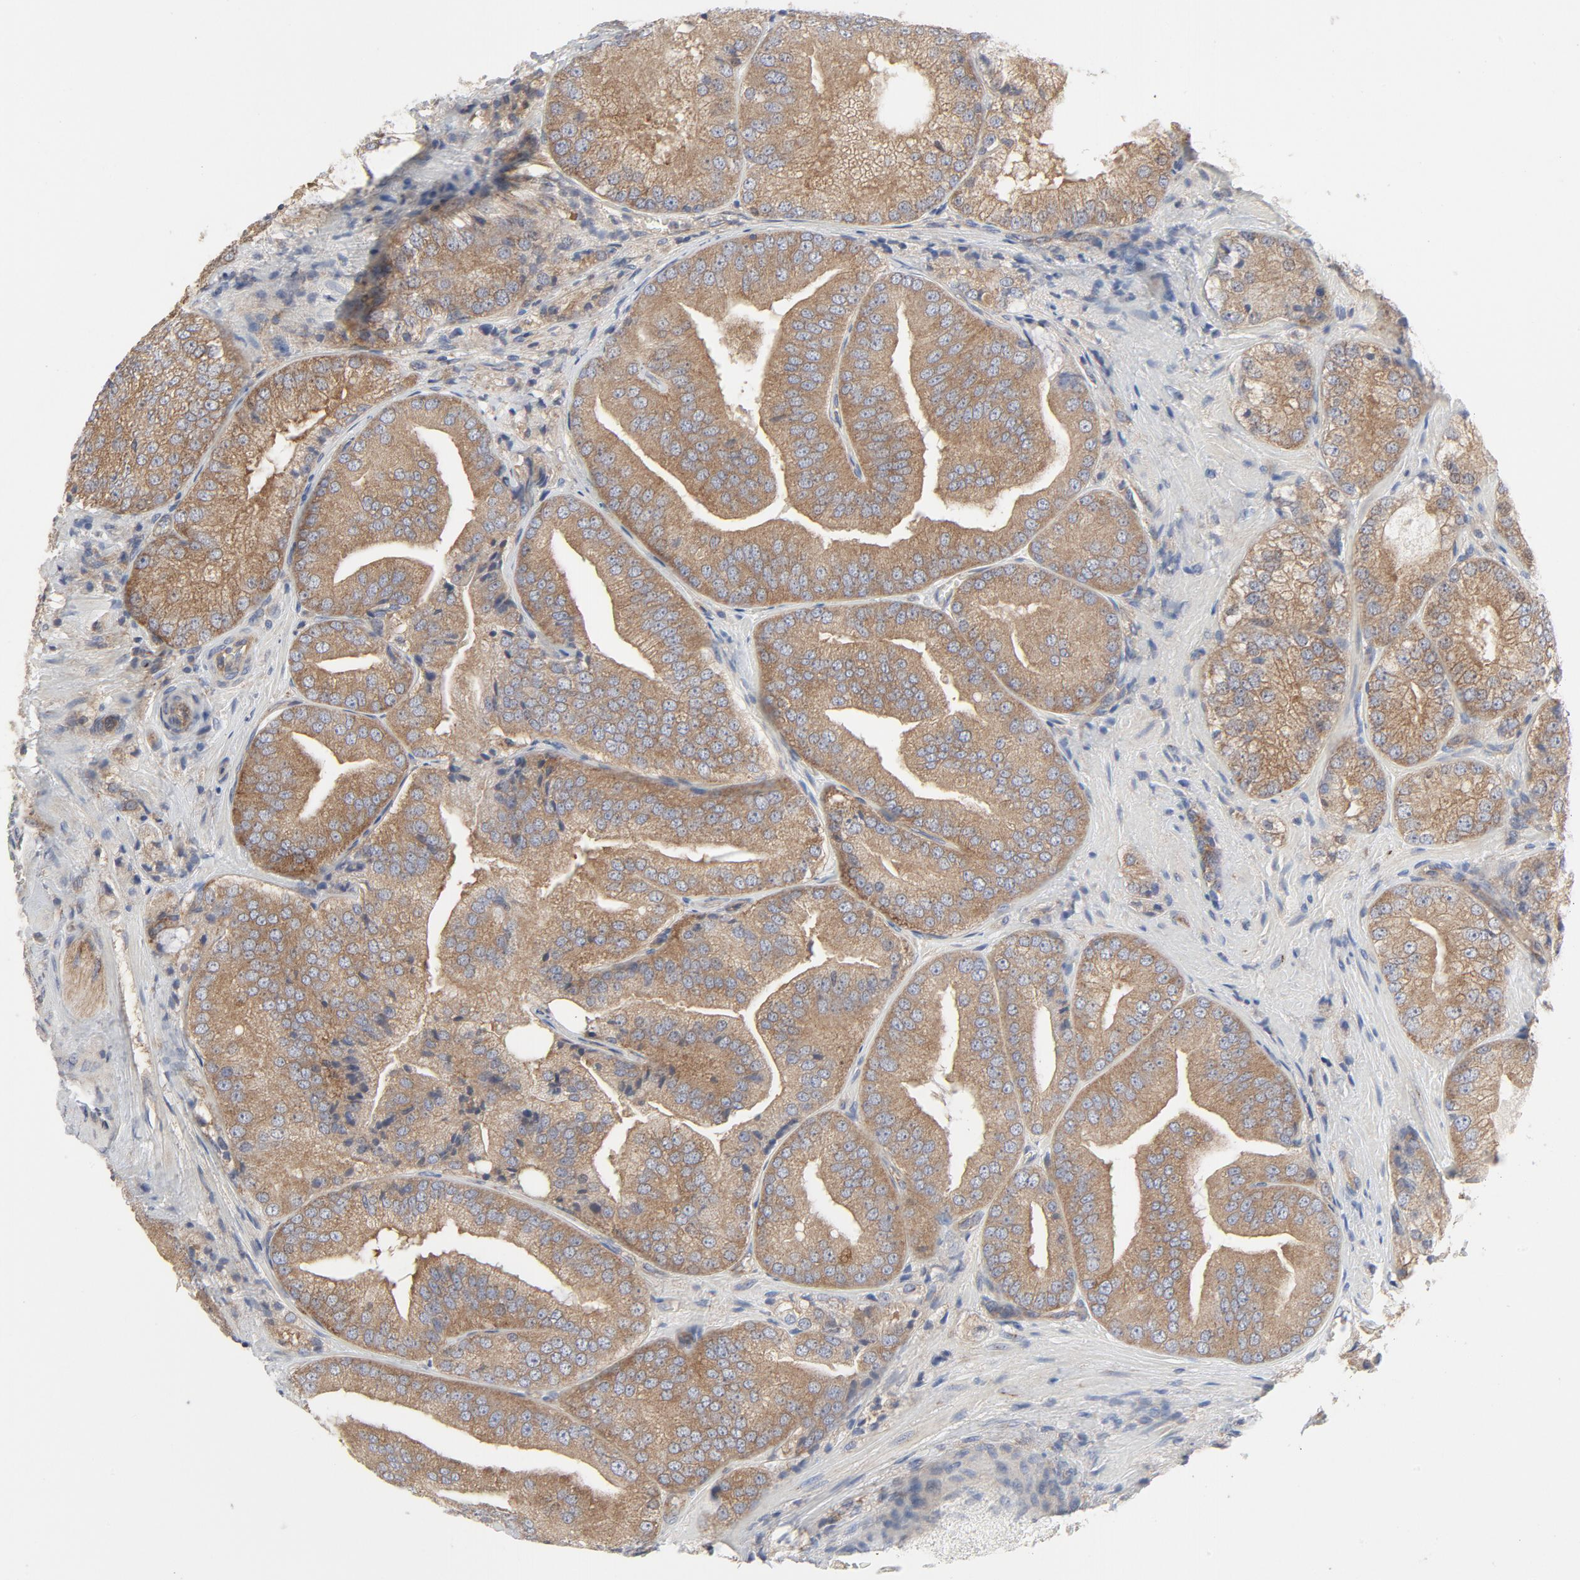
{"staining": {"intensity": "moderate", "quantity": ">75%", "location": "cytoplasmic/membranous"}, "tissue": "prostate cancer", "cell_type": "Tumor cells", "image_type": "cancer", "snomed": [{"axis": "morphology", "description": "Adenocarcinoma, Low grade"}, {"axis": "topography", "description": "Prostate"}], "caption": "Low-grade adenocarcinoma (prostate) tissue displays moderate cytoplasmic/membranous positivity in about >75% of tumor cells, visualized by immunohistochemistry. The staining is performed using DAB brown chromogen to label protein expression. The nuclei are counter-stained blue using hematoxylin.", "gene": "RABEP1", "patient": {"sex": "male", "age": 60}}